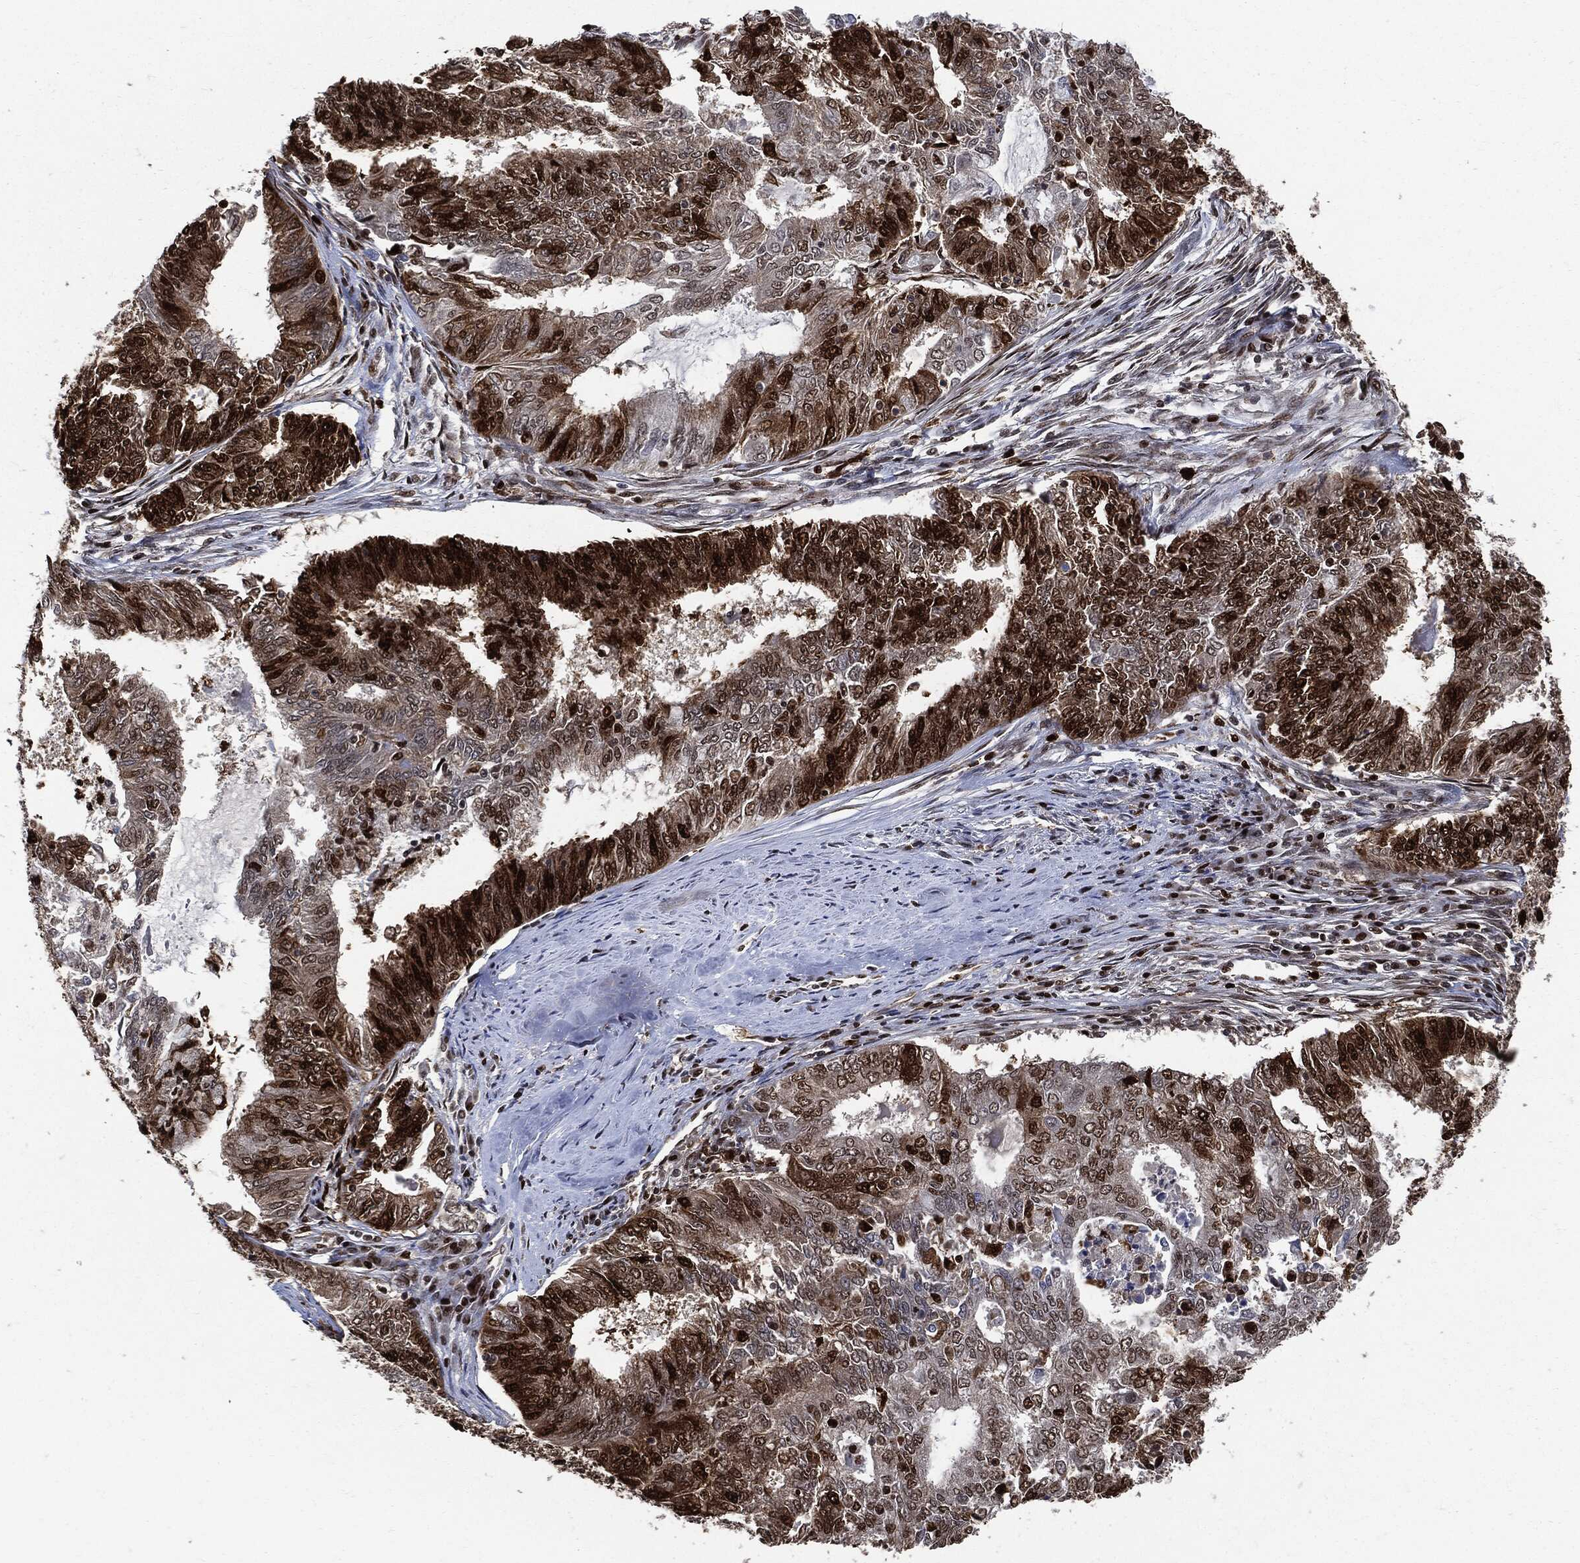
{"staining": {"intensity": "strong", "quantity": "25%-75%", "location": "cytoplasmic/membranous,nuclear"}, "tissue": "endometrial cancer", "cell_type": "Tumor cells", "image_type": "cancer", "snomed": [{"axis": "morphology", "description": "Adenocarcinoma, NOS"}, {"axis": "topography", "description": "Endometrium"}], "caption": "This is an image of immunohistochemistry staining of adenocarcinoma (endometrial), which shows strong staining in the cytoplasmic/membranous and nuclear of tumor cells.", "gene": "PCNA", "patient": {"sex": "female", "age": 62}}